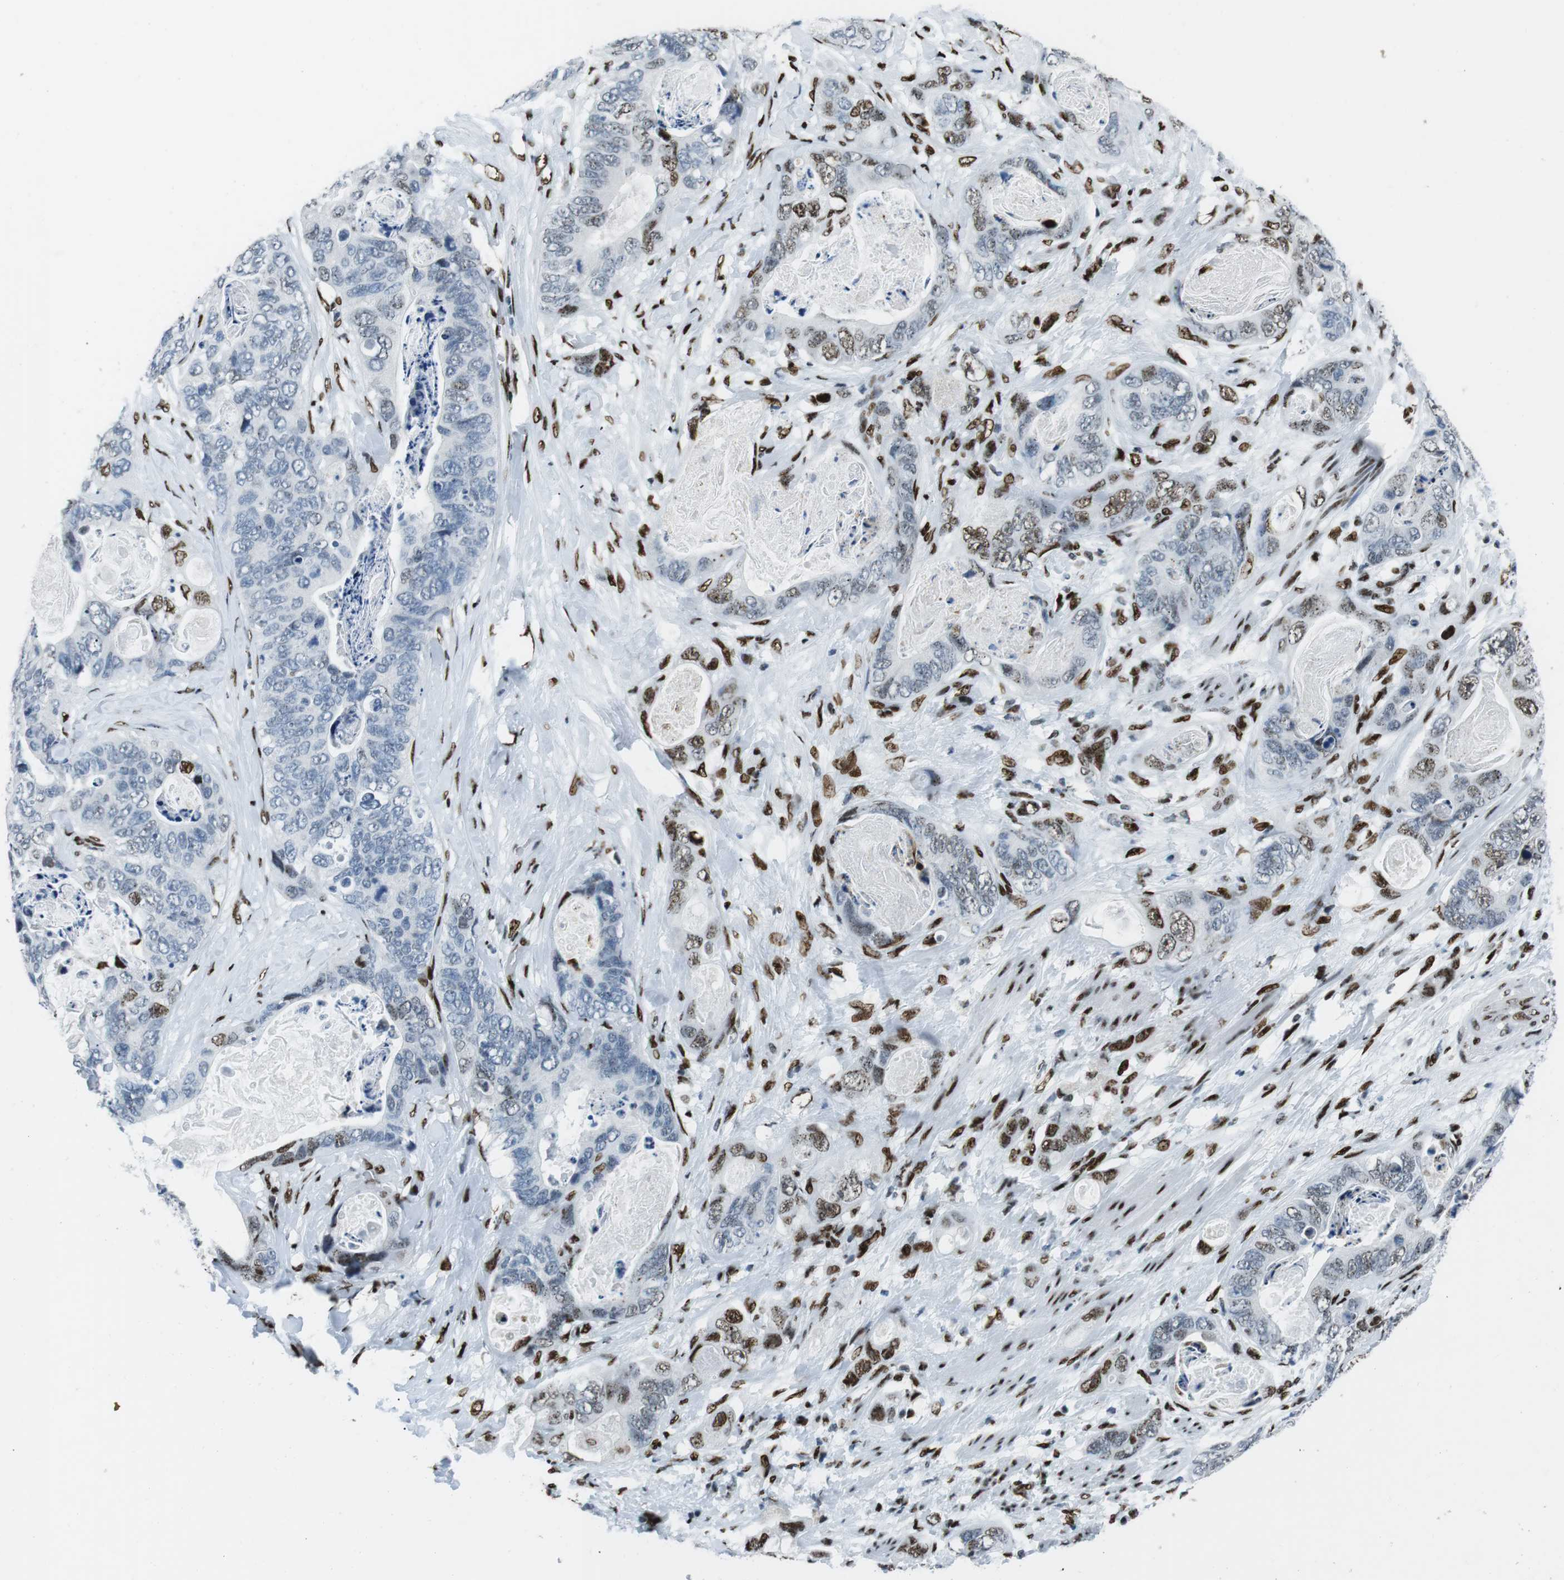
{"staining": {"intensity": "moderate", "quantity": "<25%", "location": "nuclear"}, "tissue": "stomach cancer", "cell_type": "Tumor cells", "image_type": "cancer", "snomed": [{"axis": "morphology", "description": "Adenocarcinoma, NOS"}, {"axis": "topography", "description": "Stomach"}], "caption": "Protein expression analysis of stomach adenocarcinoma displays moderate nuclear positivity in approximately <25% of tumor cells. (Stains: DAB (3,3'-diaminobenzidine) in brown, nuclei in blue, Microscopy: brightfield microscopy at high magnification).", "gene": "PML", "patient": {"sex": "female", "age": 89}}